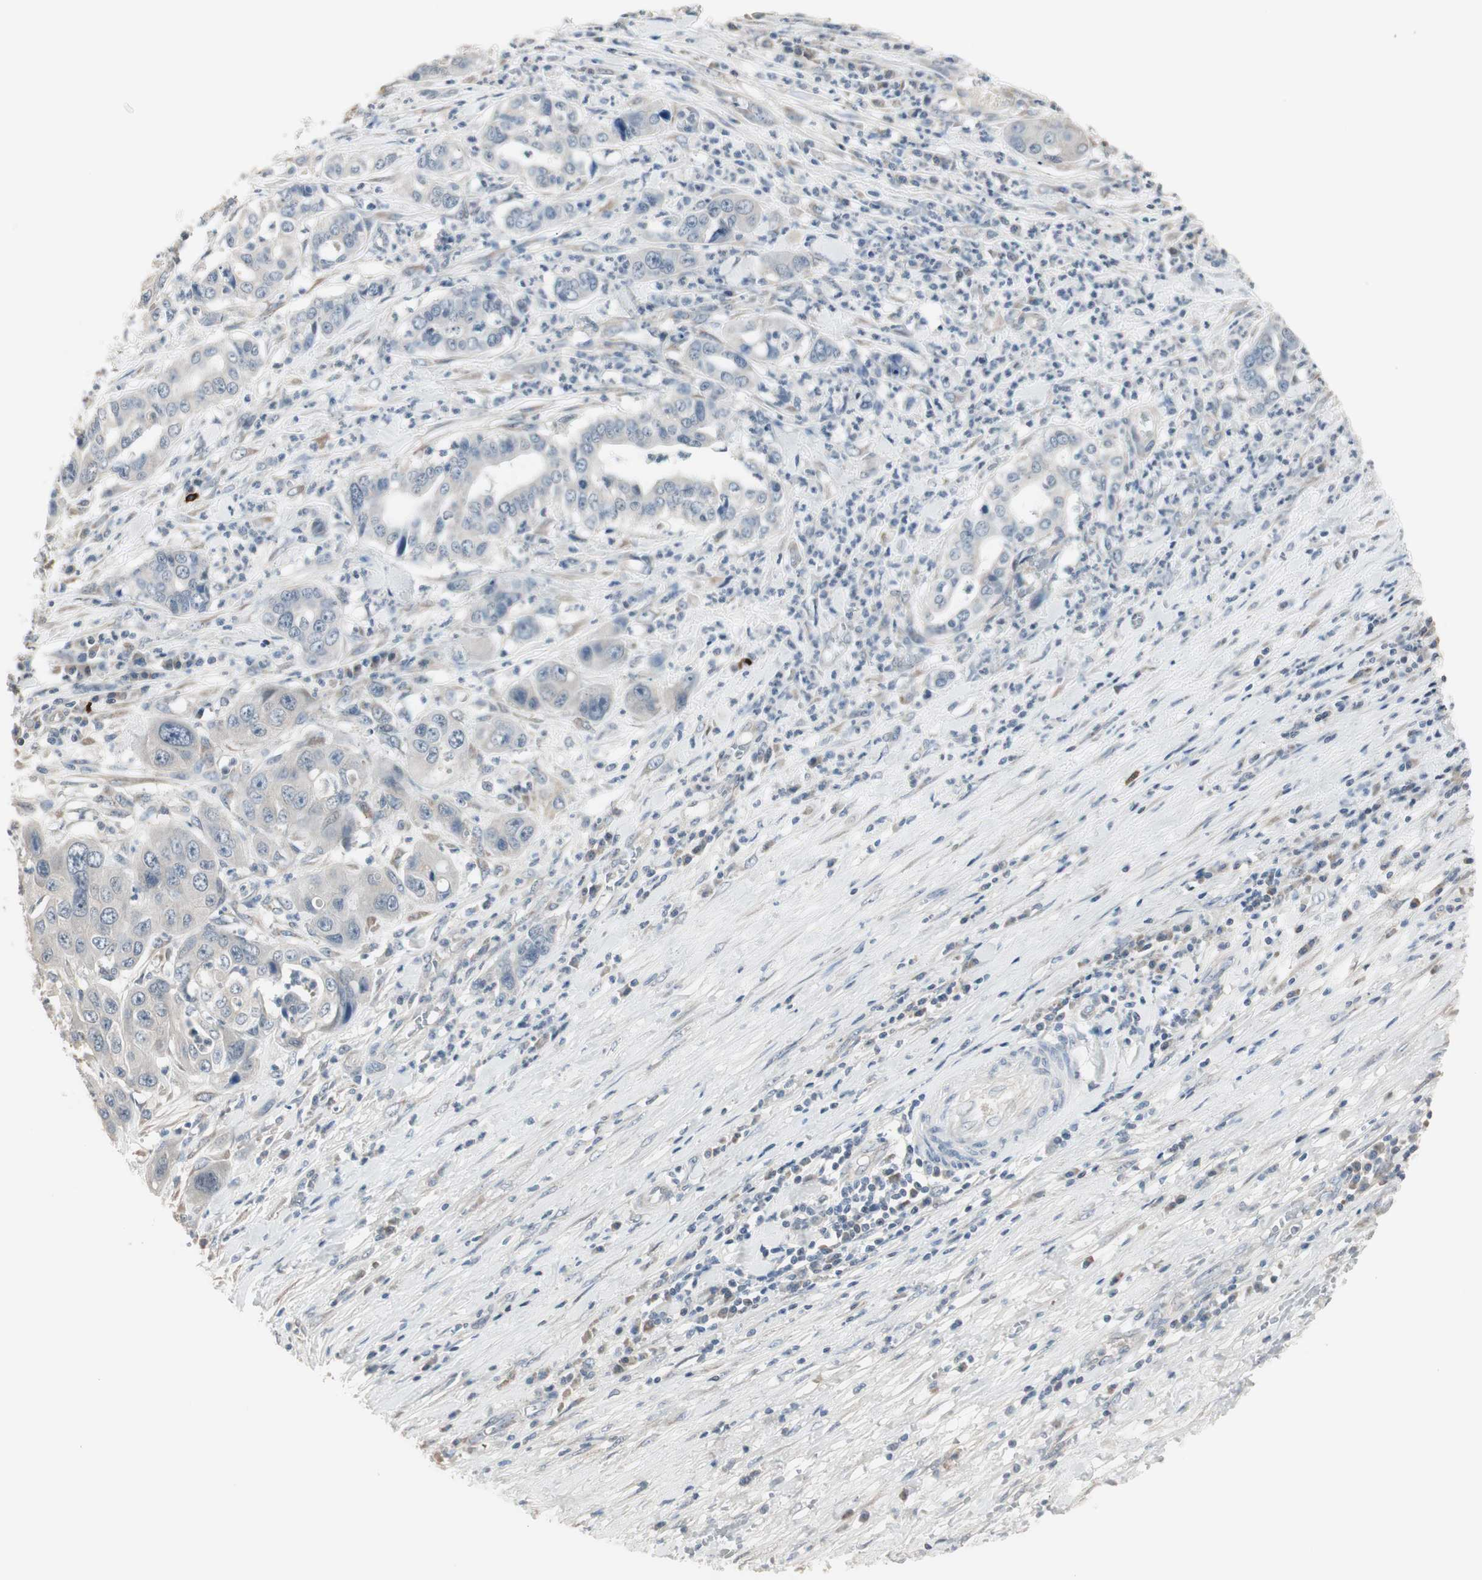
{"staining": {"intensity": "negative", "quantity": "none", "location": "none"}, "tissue": "liver cancer", "cell_type": "Tumor cells", "image_type": "cancer", "snomed": [{"axis": "morphology", "description": "Cholangiocarcinoma"}, {"axis": "topography", "description": "Liver"}], "caption": "The histopathology image displays no staining of tumor cells in liver cancer.", "gene": "PDZK1", "patient": {"sex": "female", "age": 61}}